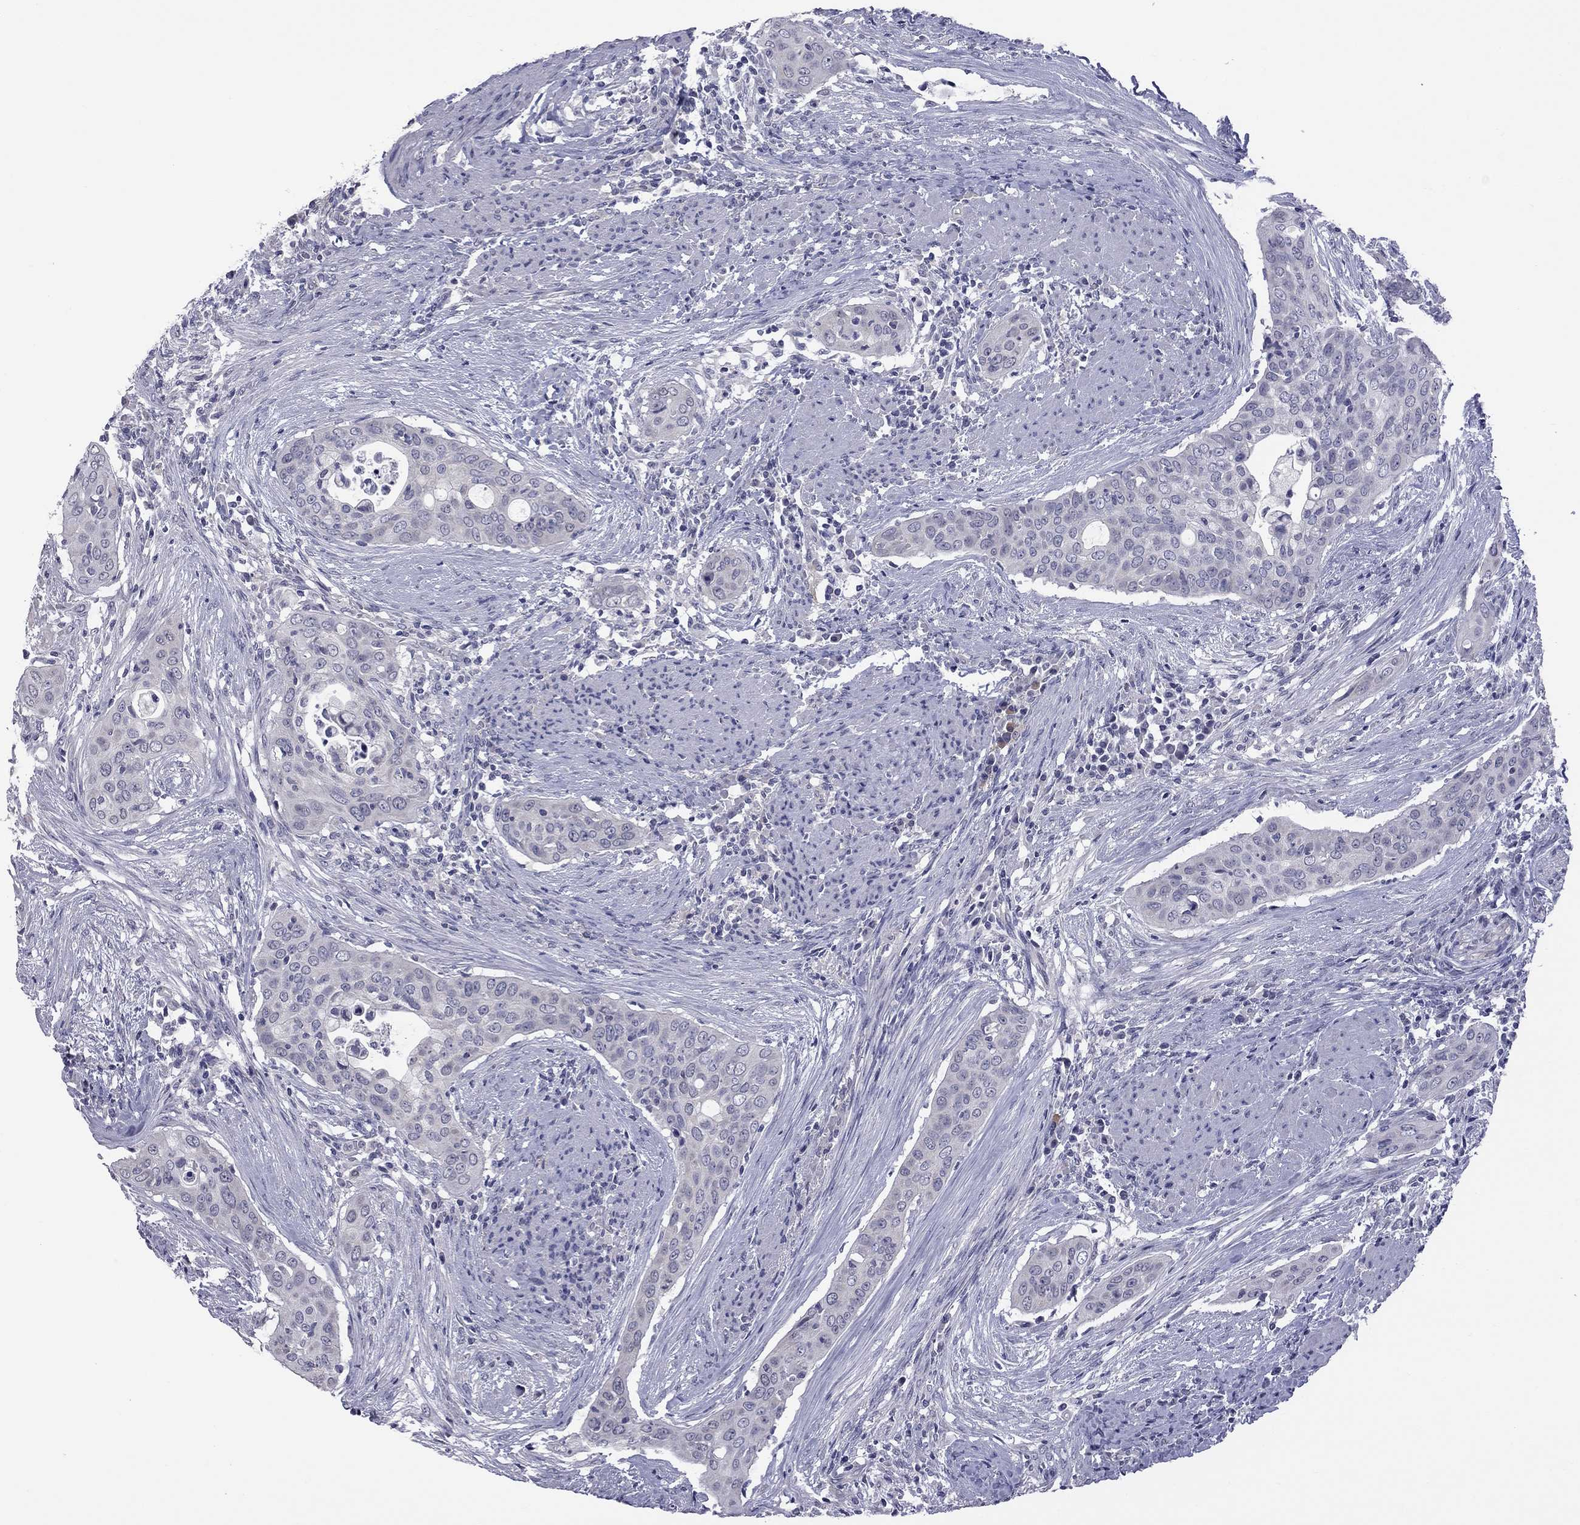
{"staining": {"intensity": "negative", "quantity": "none", "location": "none"}, "tissue": "urothelial cancer", "cell_type": "Tumor cells", "image_type": "cancer", "snomed": [{"axis": "morphology", "description": "Urothelial carcinoma, High grade"}, {"axis": "topography", "description": "Urinary bladder"}], "caption": "Immunohistochemical staining of urothelial carcinoma (high-grade) reveals no significant expression in tumor cells.", "gene": "HYLS1", "patient": {"sex": "male", "age": 82}}